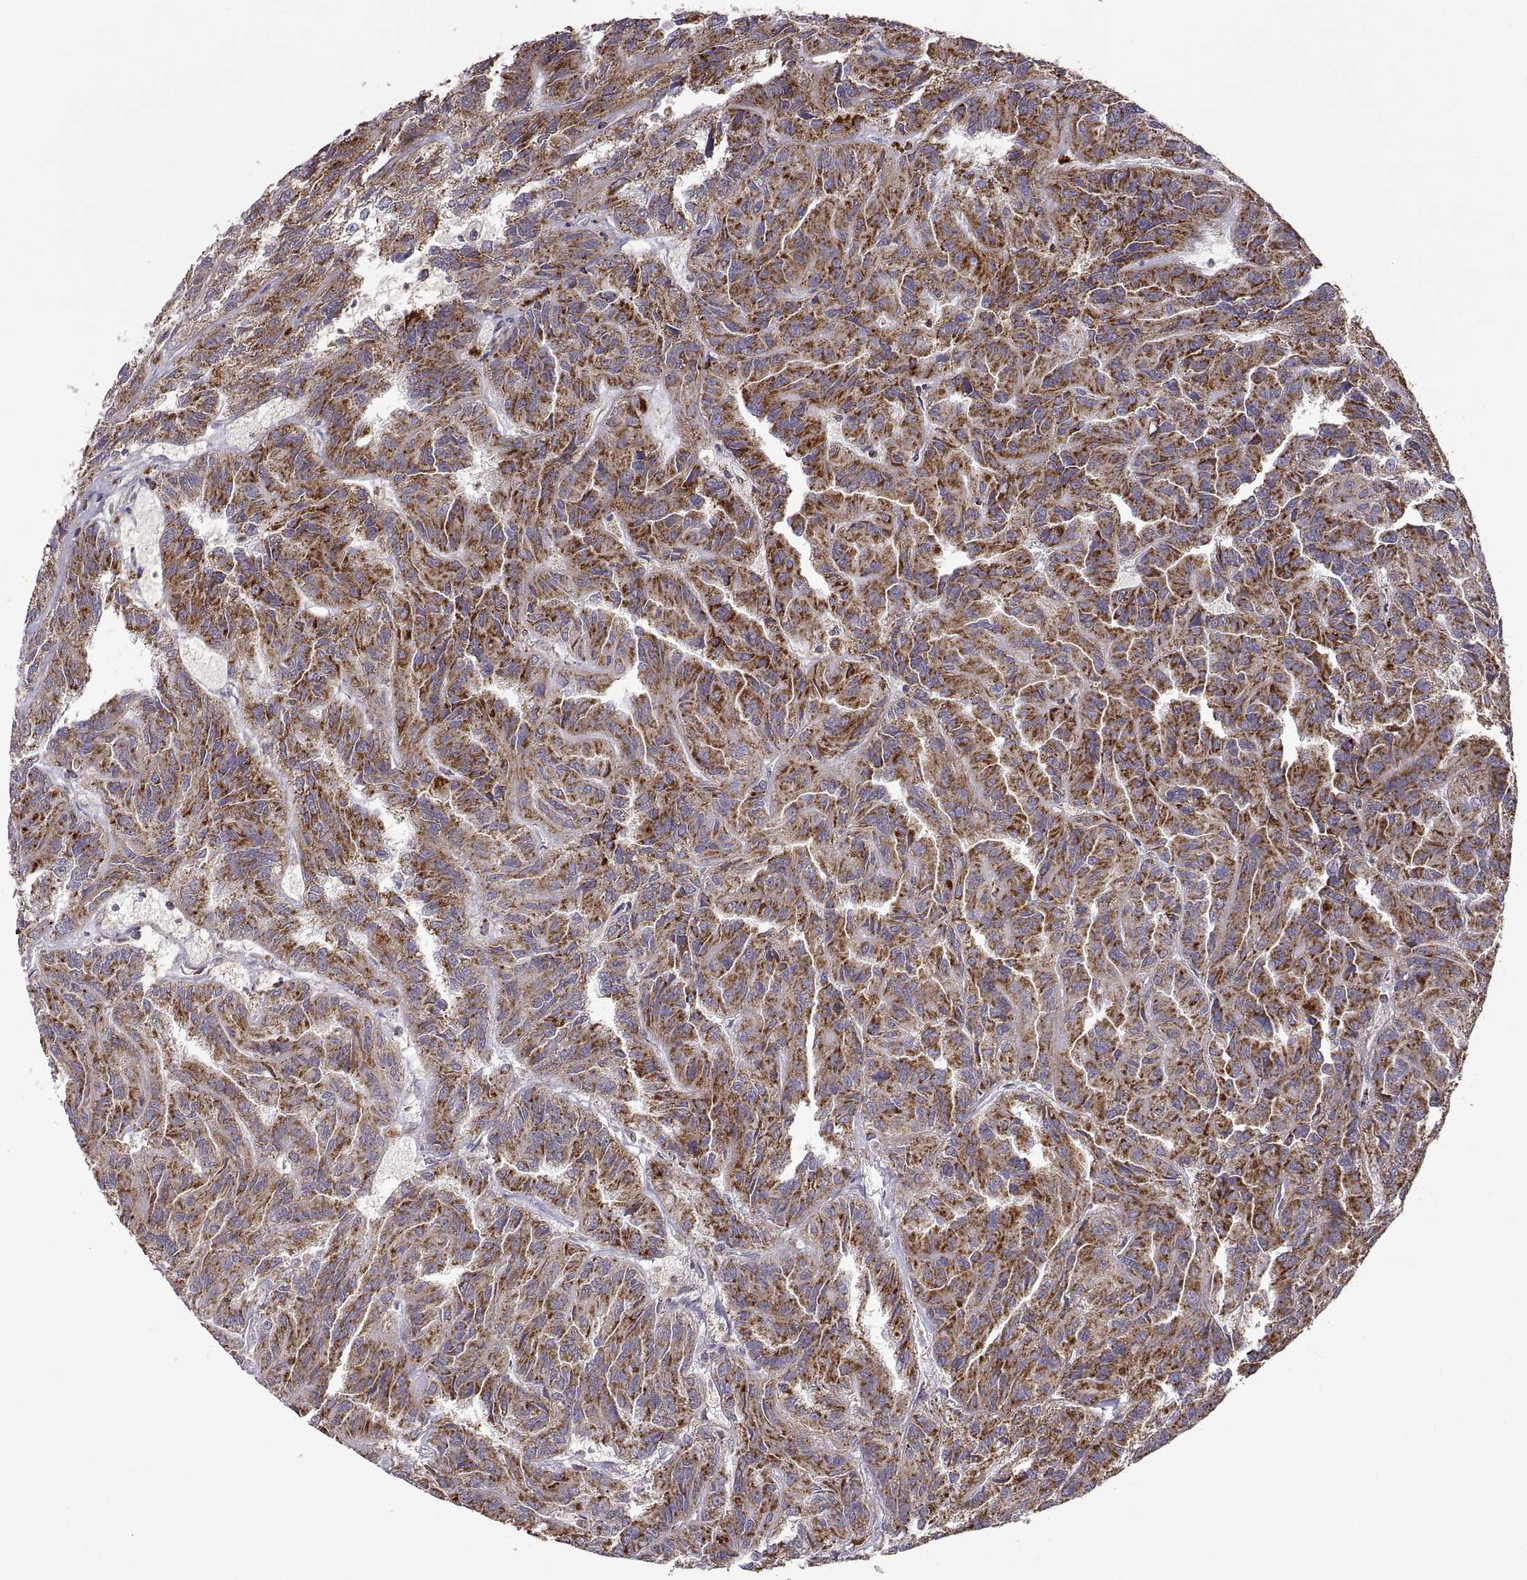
{"staining": {"intensity": "strong", "quantity": ">75%", "location": "cytoplasmic/membranous"}, "tissue": "renal cancer", "cell_type": "Tumor cells", "image_type": "cancer", "snomed": [{"axis": "morphology", "description": "Adenocarcinoma, NOS"}, {"axis": "topography", "description": "Kidney"}], "caption": "This is an image of IHC staining of renal cancer, which shows strong expression in the cytoplasmic/membranous of tumor cells.", "gene": "ARSD", "patient": {"sex": "male", "age": 79}}